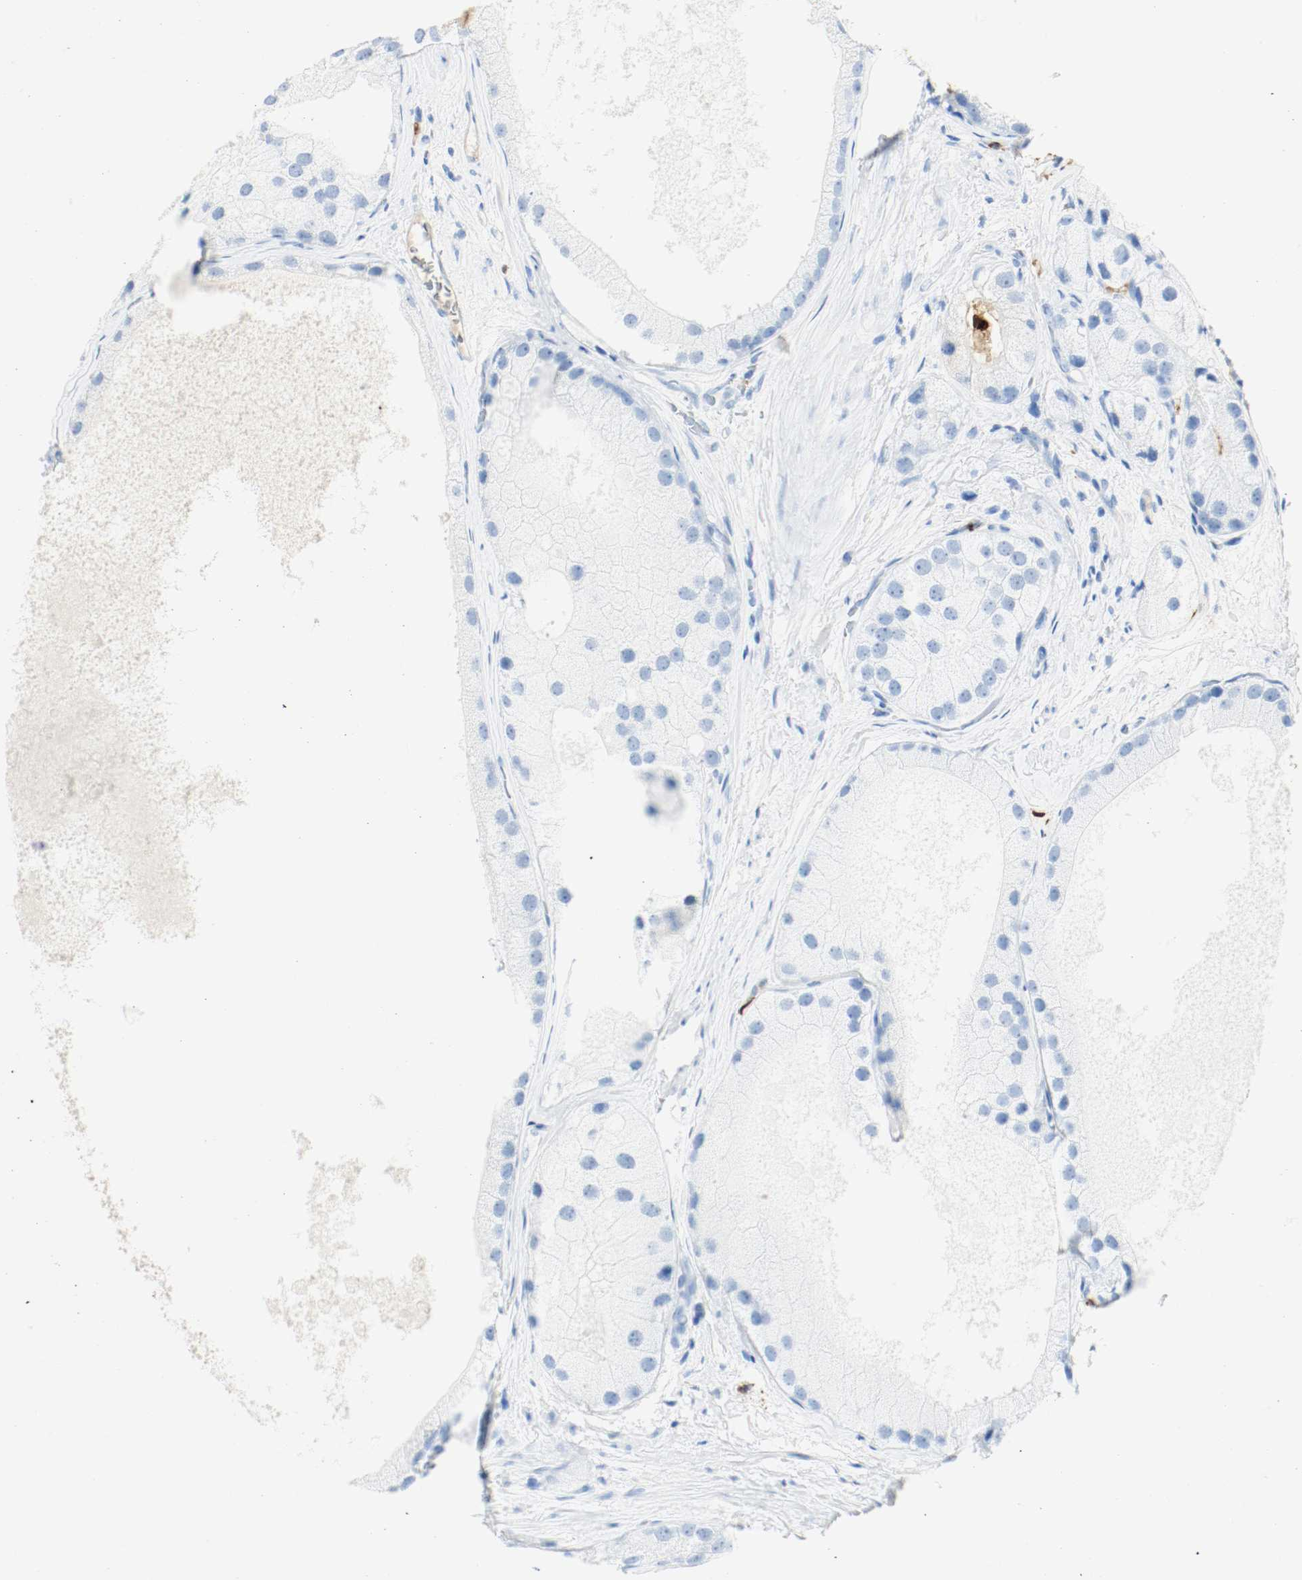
{"staining": {"intensity": "negative", "quantity": "none", "location": "none"}, "tissue": "prostate cancer", "cell_type": "Tumor cells", "image_type": "cancer", "snomed": [{"axis": "morphology", "description": "Adenocarcinoma, Low grade"}, {"axis": "topography", "description": "Prostate"}], "caption": "An IHC histopathology image of prostate adenocarcinoma (low-grade) is shown. There is no staining in tumor cells of prostate adenocarcinoma (low-grade).", "gene": "S100A9", "patient": {"sex": "male", "age": 69}}